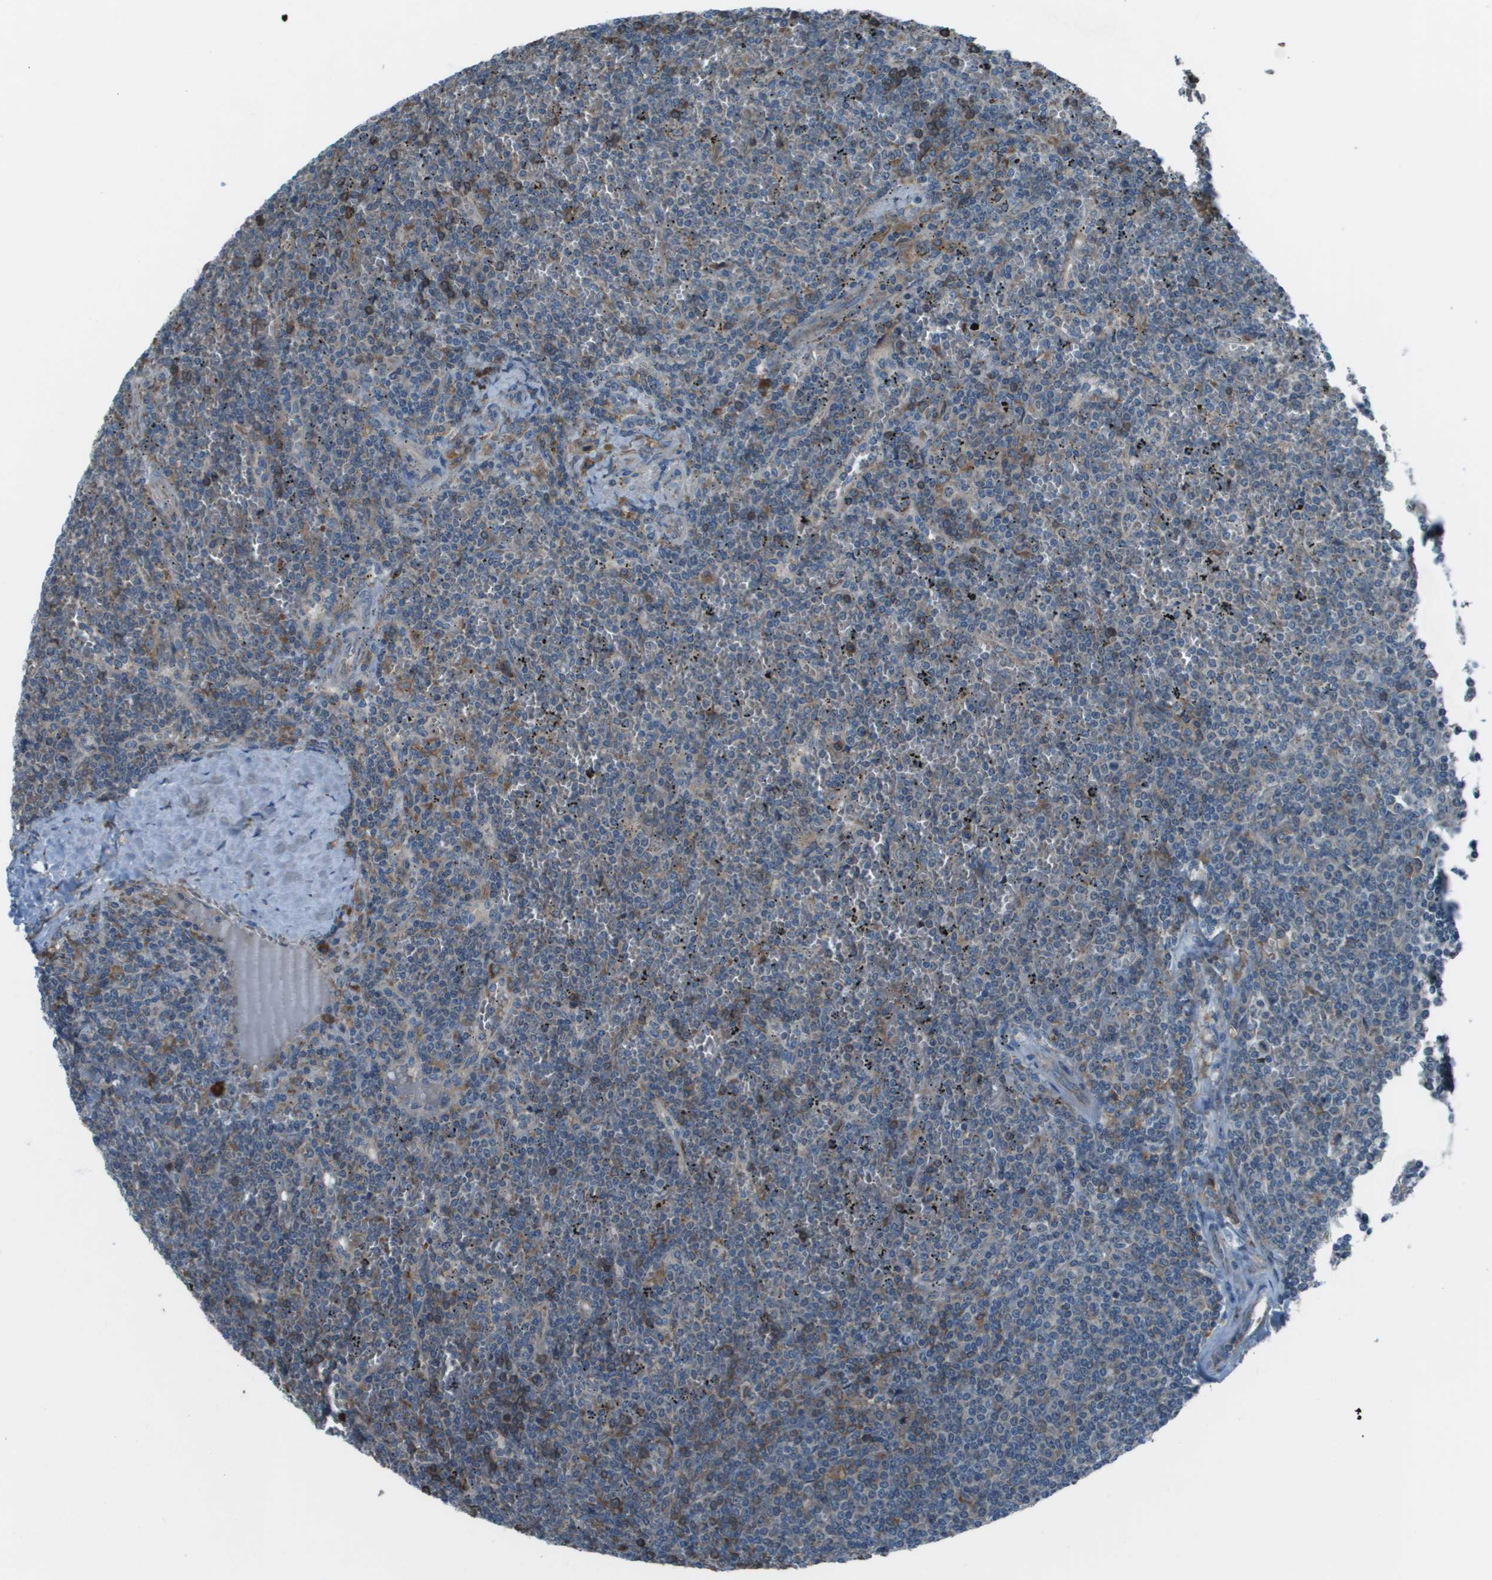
{"staining": {"intensity": "moderate", "quantity": "<25%", "location": "cytoplasmic/membranous"}, "tissue": "lymphoma", "cell_type": "Tumor cells", "image_type": "cancer", "snomed": [{"axis": "morphology", "description": "Malignant lymphoma, non-Hodgkin's type, Low grade"}, {"axis": "topography", "description": "Spleen"}], "caption": "Malignant lymphoma, non-Hodgkin's type (low-grade) stained with immunohistochemistry reveals moderate cytoplasmic/membranous staining in approximately <25% of tumor cells. Nuclei are stained in blue.", "gene": "UTS2", "patient": {"sex": "female", "age": 19}}